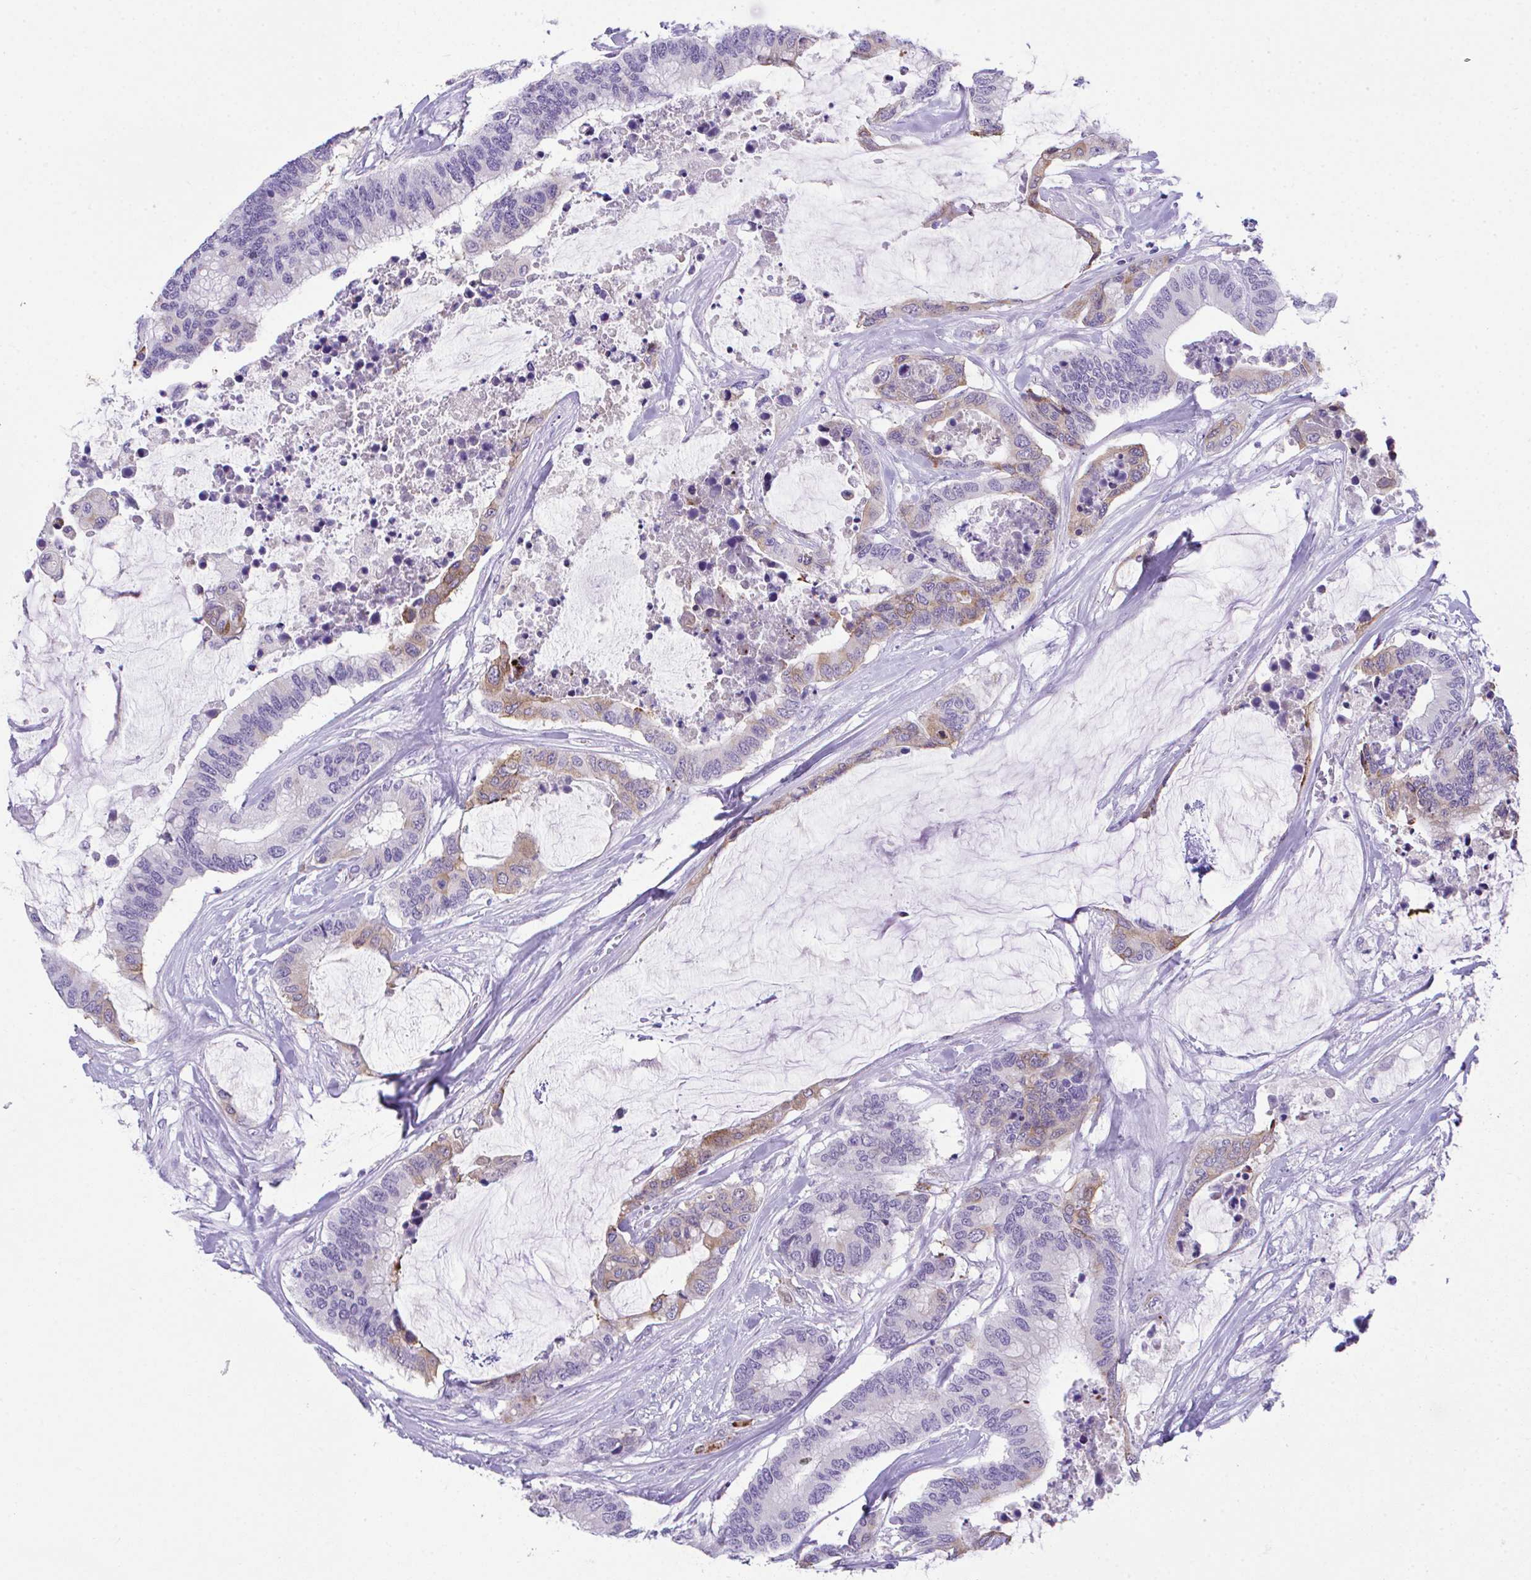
{"staining": {"intensity": "weak", "quantity": "<25%", "location": "cytoplasmic/membranous"}, "tissue": "colorectal cancer", "cell_type": "Tumor cells", "image_type": "cancer", "snomed": [{"axis": "morphology", "description": "Adenocarcinoma, NOS"}, {"axis": "topography", "description": "Rectum"}], "caption": "Immunohistochemistry (IHC) of colorectal cancer reveals no staining in tumor cells.", "gene": "HOXB4", "patient": {"sex": "female", "age": 59}}